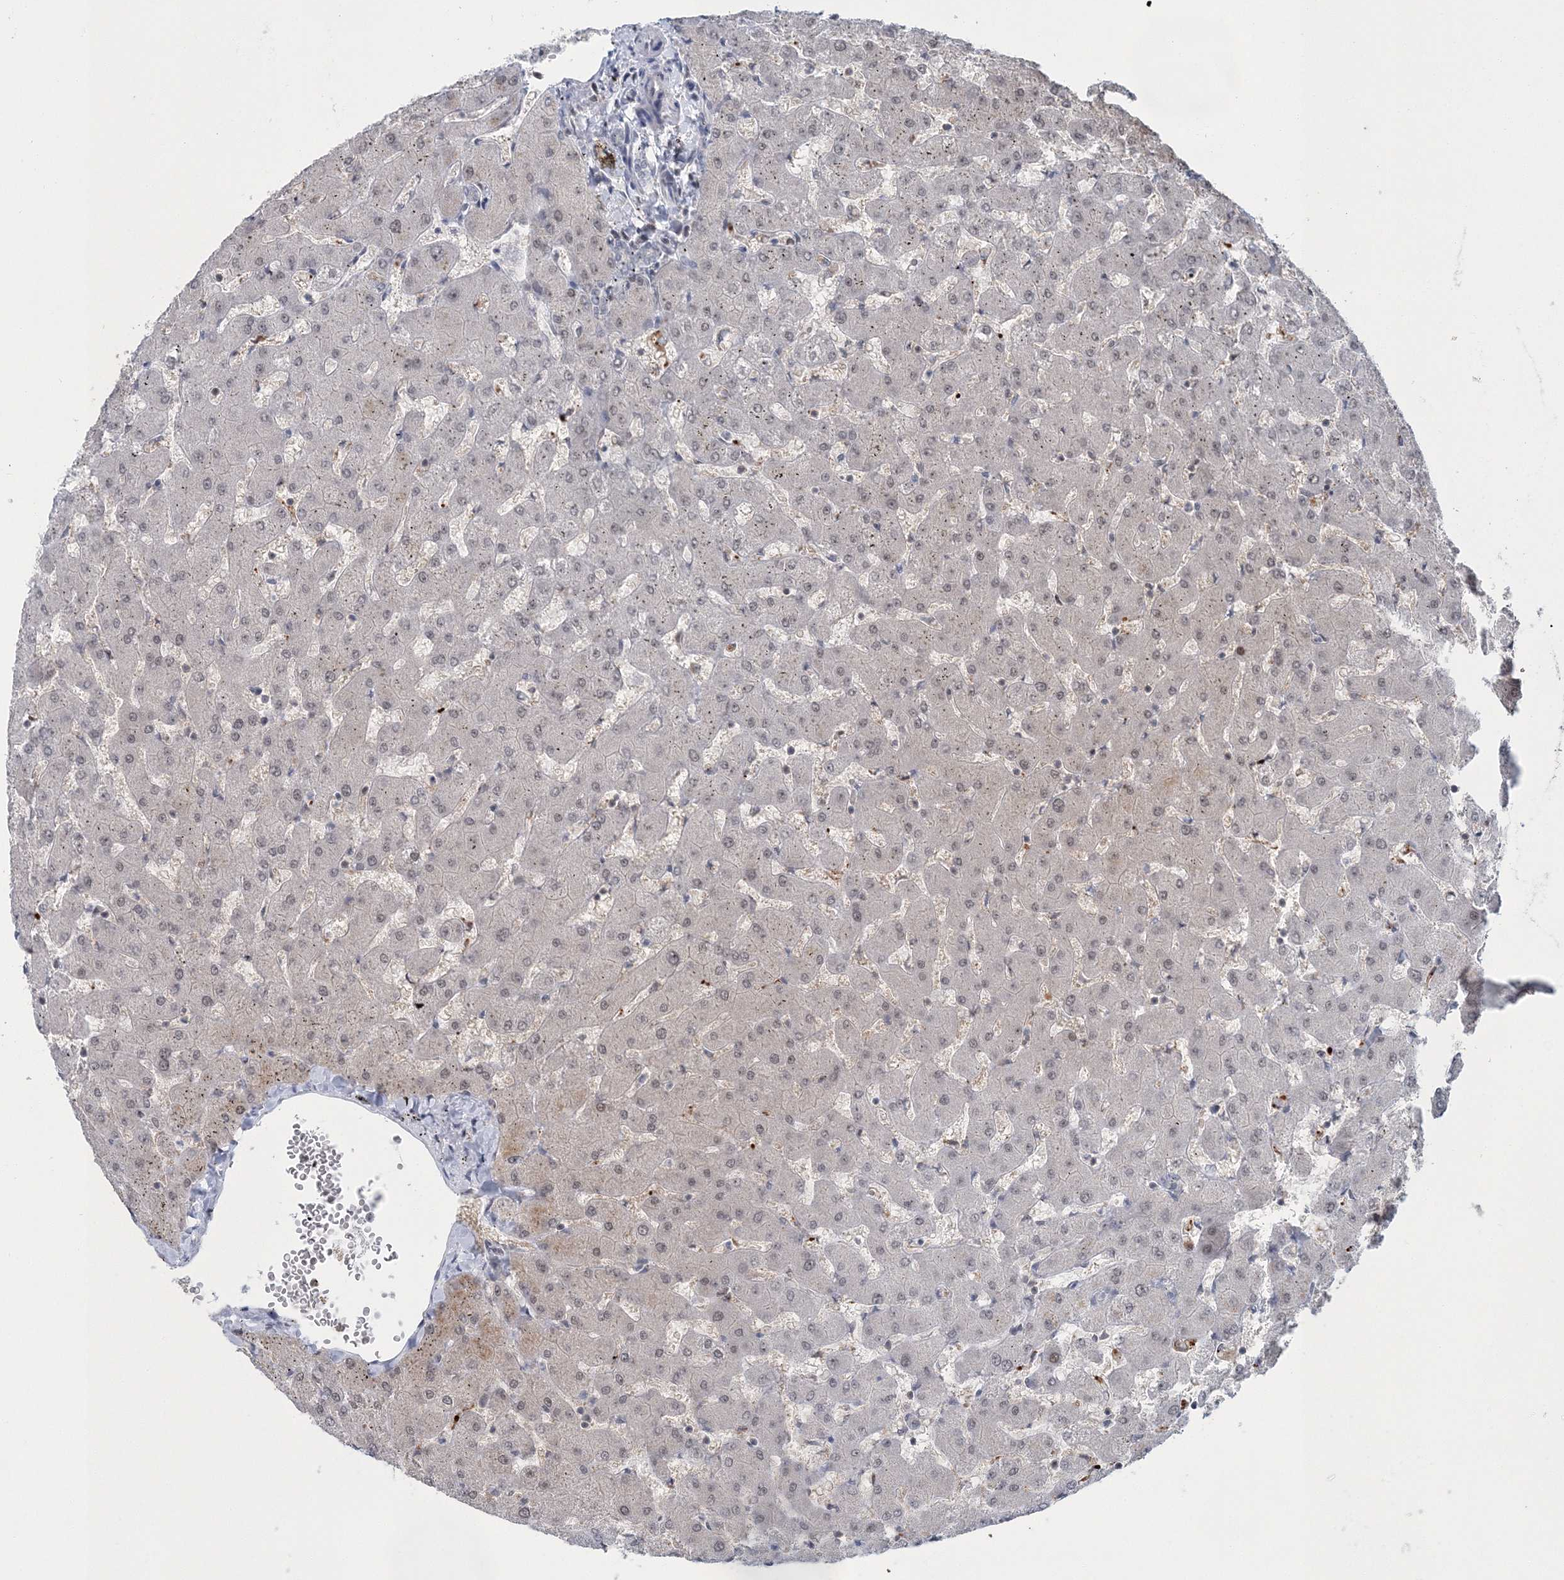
{"staining": {"intensity": "negative", "quantity": "none", "location": "none"}, "tissue": "liver", "cell_type": "Cholangiocytes", "image_type": "normal", "snomed": [{"axis": "morphology", "description": "Normal tissue, NOS"}, {"axis": "topography", "description": "Liver"}], "caption": "This is an IHC image of unremarkable human liver. There is no expression in cholangiocytes.", "gene": "PDS5A", "patient": {"sex": "female", "age": 63}}